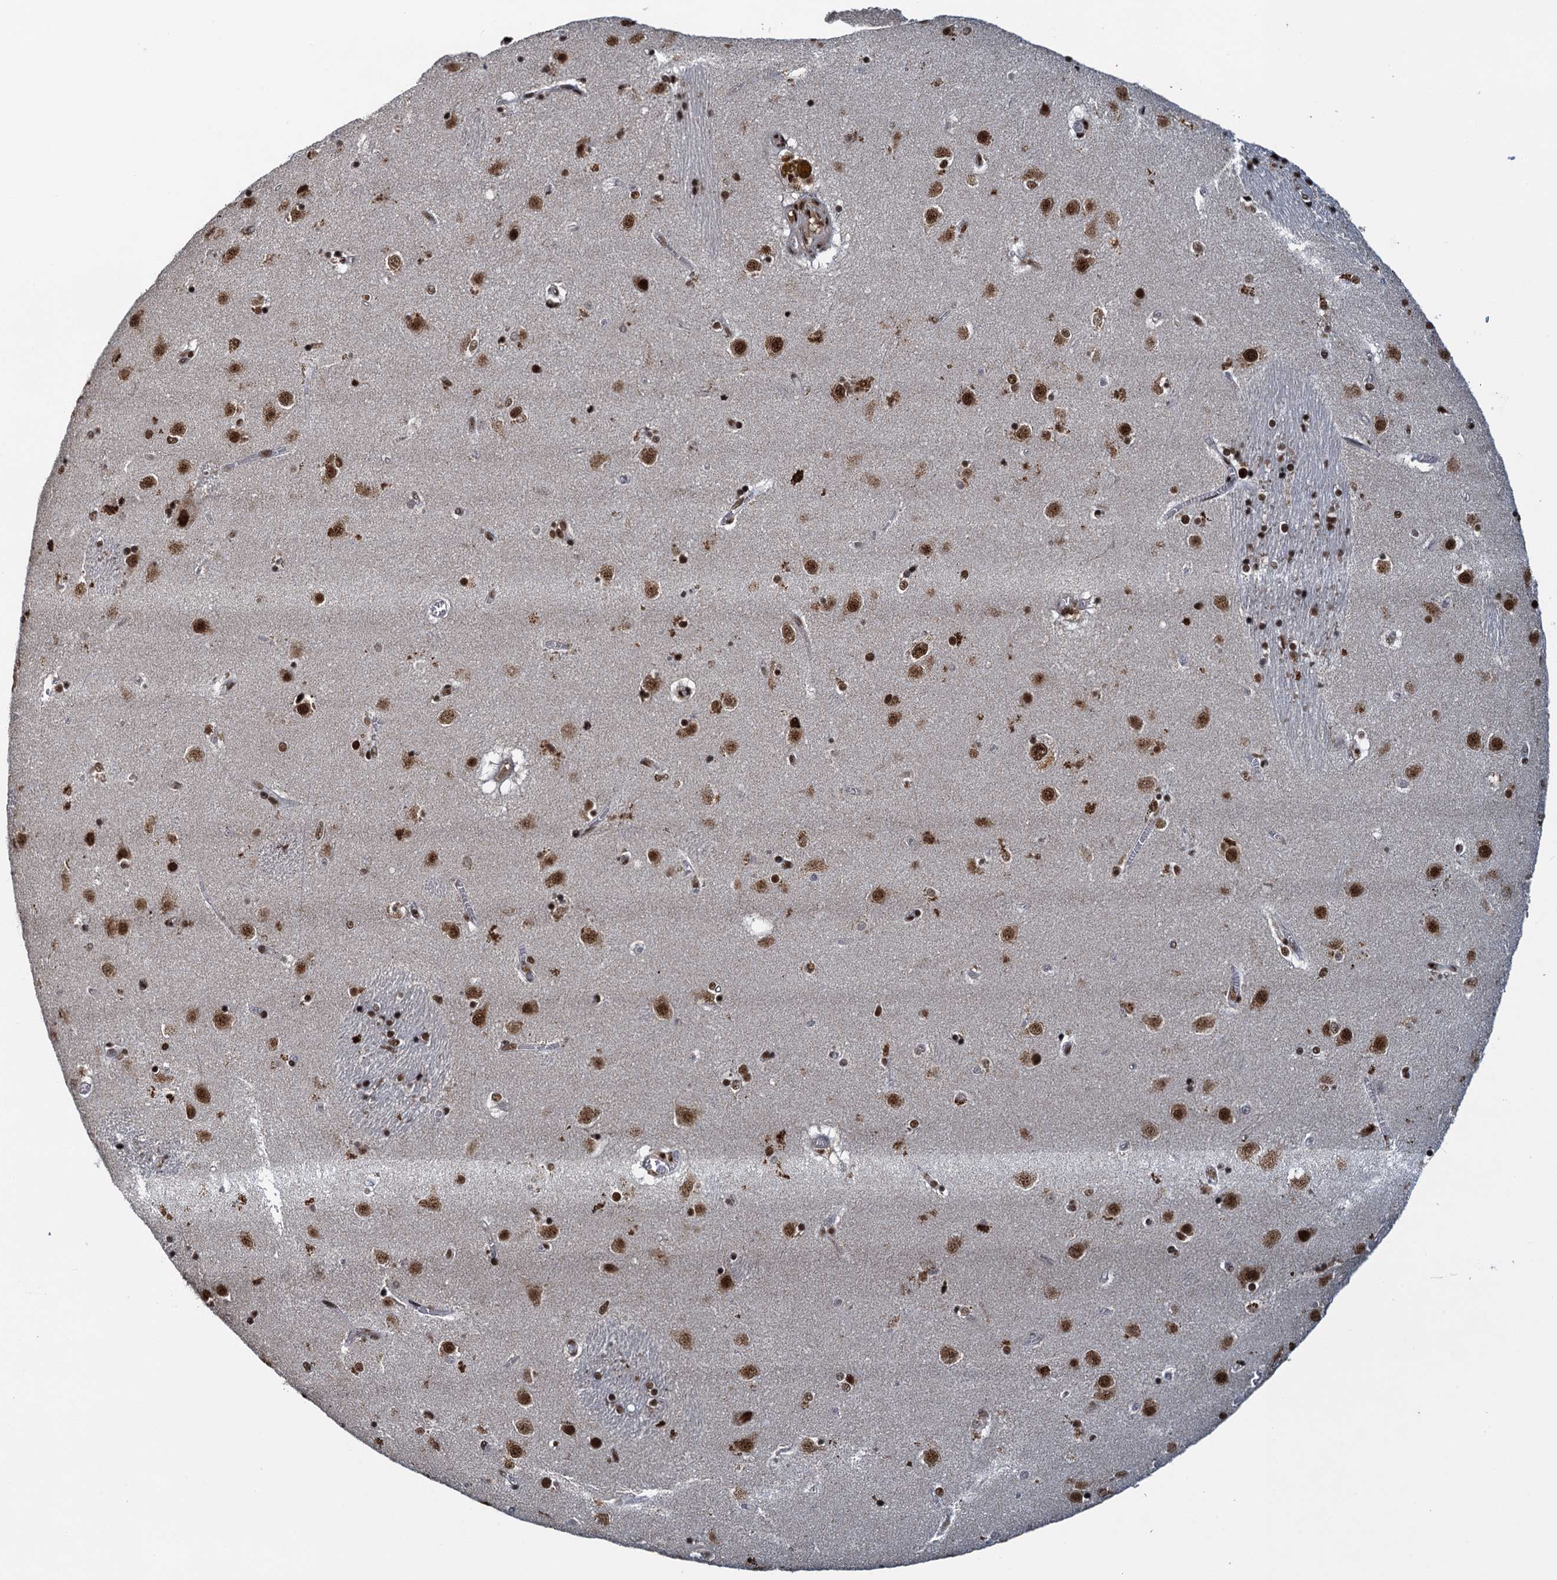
{"staining": {"intensity": "strong", "quantity": ">75%", "location": "nuclear"}, "tissue": "caudate", "cell_type": "Glial cells", "image_type": "normal", "snomed": [{"axis": "morphology", "description": "Normal tissue, NOS"}, {"axis": "topography", "description": "Lateral ventricle wall"}], "caption": "This image exhibits IHC staining of unremarkable caudate, with high strong nuclear positivity in approximately >75% of glial cells.", "gene": "ZC3H18", "patient": {"sex": "male", "age": 70}}